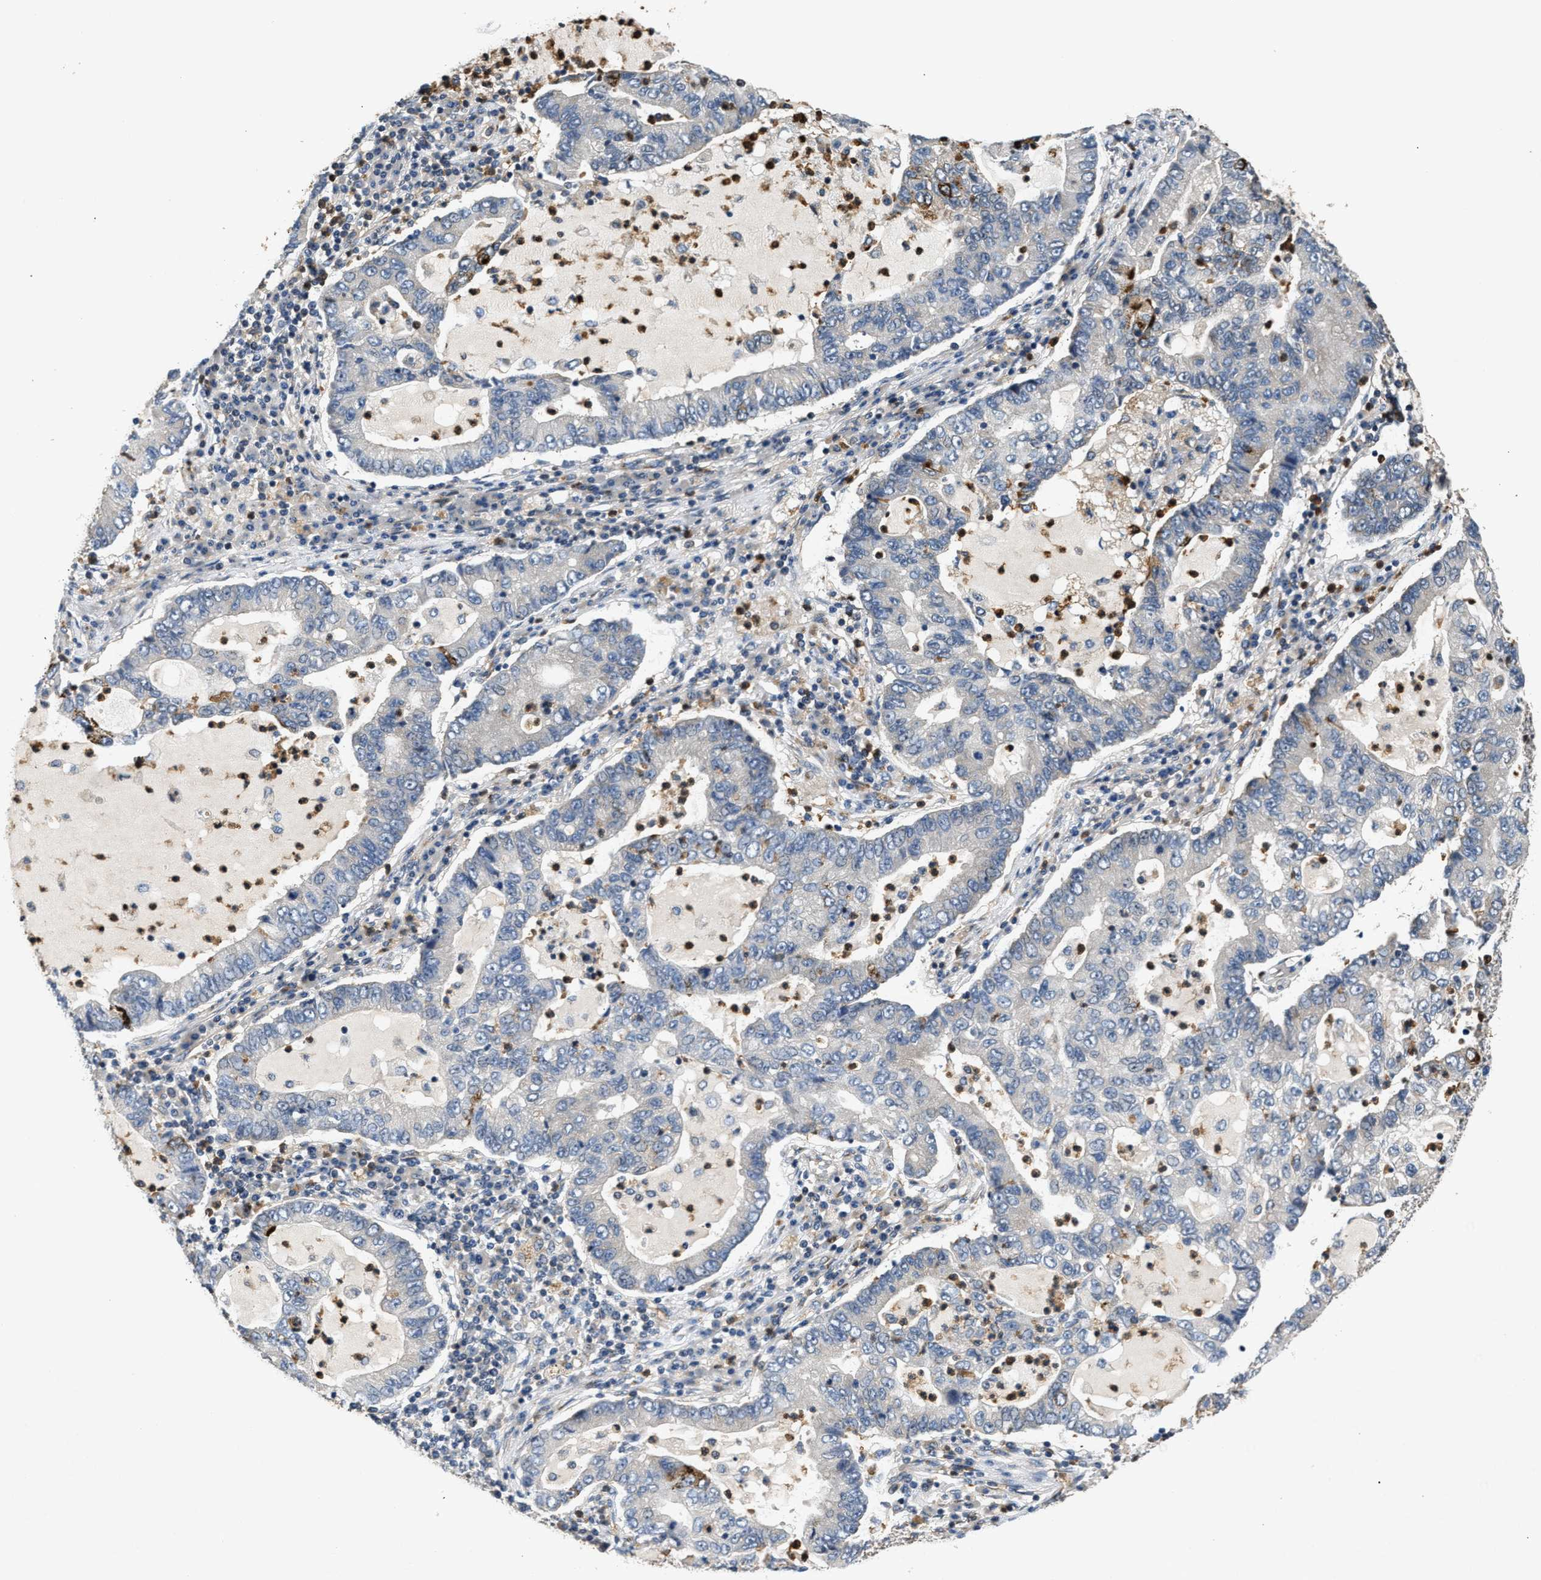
{"staining": {"intensity": "negative", "quantity": "none", "location": "none"}, "tissue": "lung cancer", "cell_type": "Tumor cells", "image_type": "cancer", "snomed": [{"axis": "morphology", "description": "Adenocarcinoma, NOS"}, {"axis": "topography", "description": "Lung"}], "caption": "Protein analysis of lung cancer (adenocarcinoma) demonstrates no significant positivity in tumor cells.", "gene": "CHUK", "patient": {"sex": "female", "age": 51}}